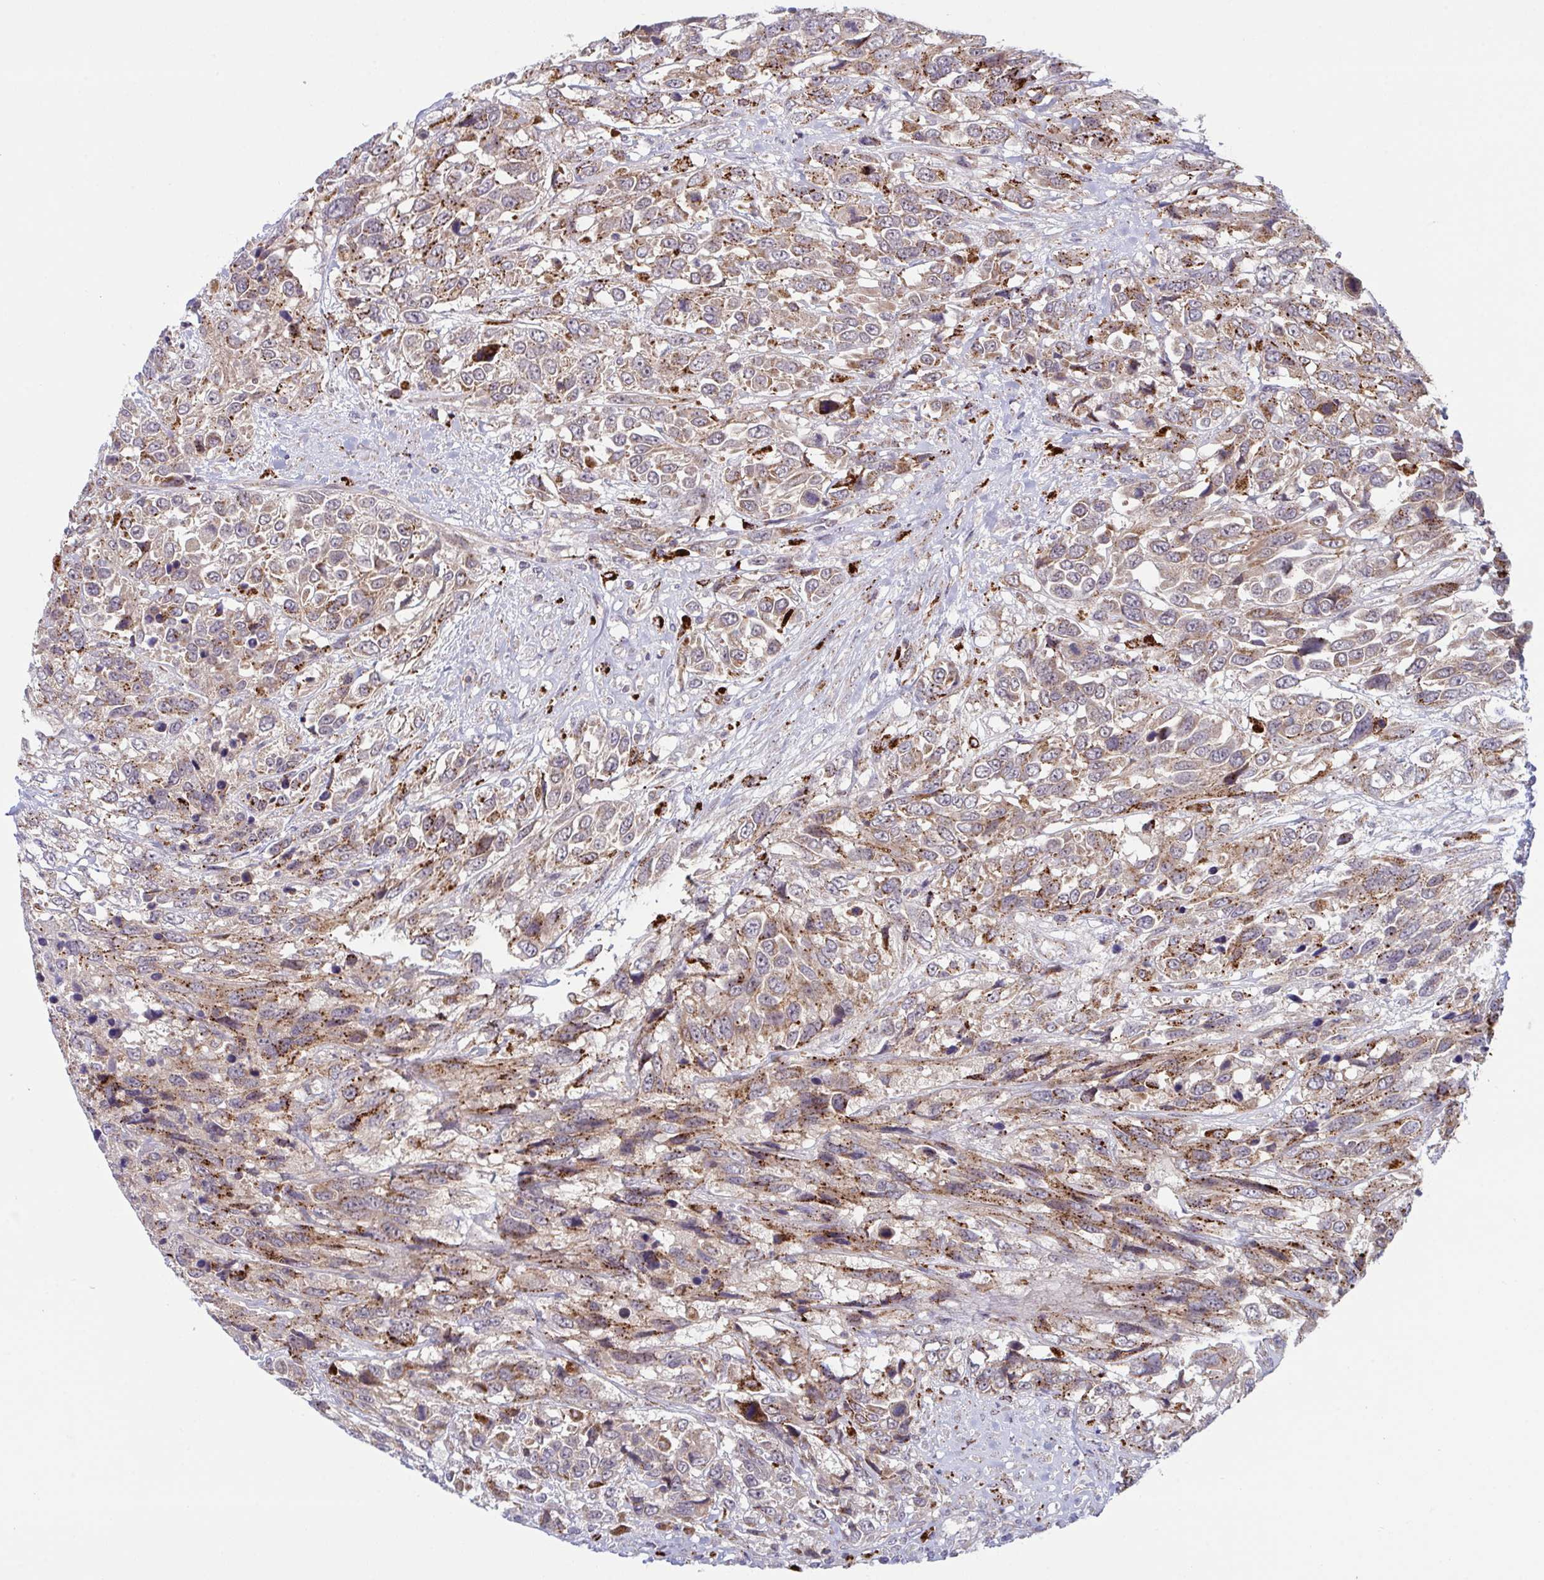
{"staining": {"intensity": "moderate", "quantity": ">75%", "location": "cytoplasmic/membranous"}, "tissue": "urothelial cancer", "cell_type": "Tumor cells", "image_type": "cancer", "snomed": [{"axis": "morphology", "description": "Urothelial carcinoma, High grade"}, {"axis": "topography", "description": "Urinary bladder"}], "caption": "The micrograph exhibits staining of urothelial cancer, revealing moderate cytoplasmic/membranous protein expression (brown color) within tumor cells.", "gene": "XAF1", "patient": {"sex": "female", "age": 70}}